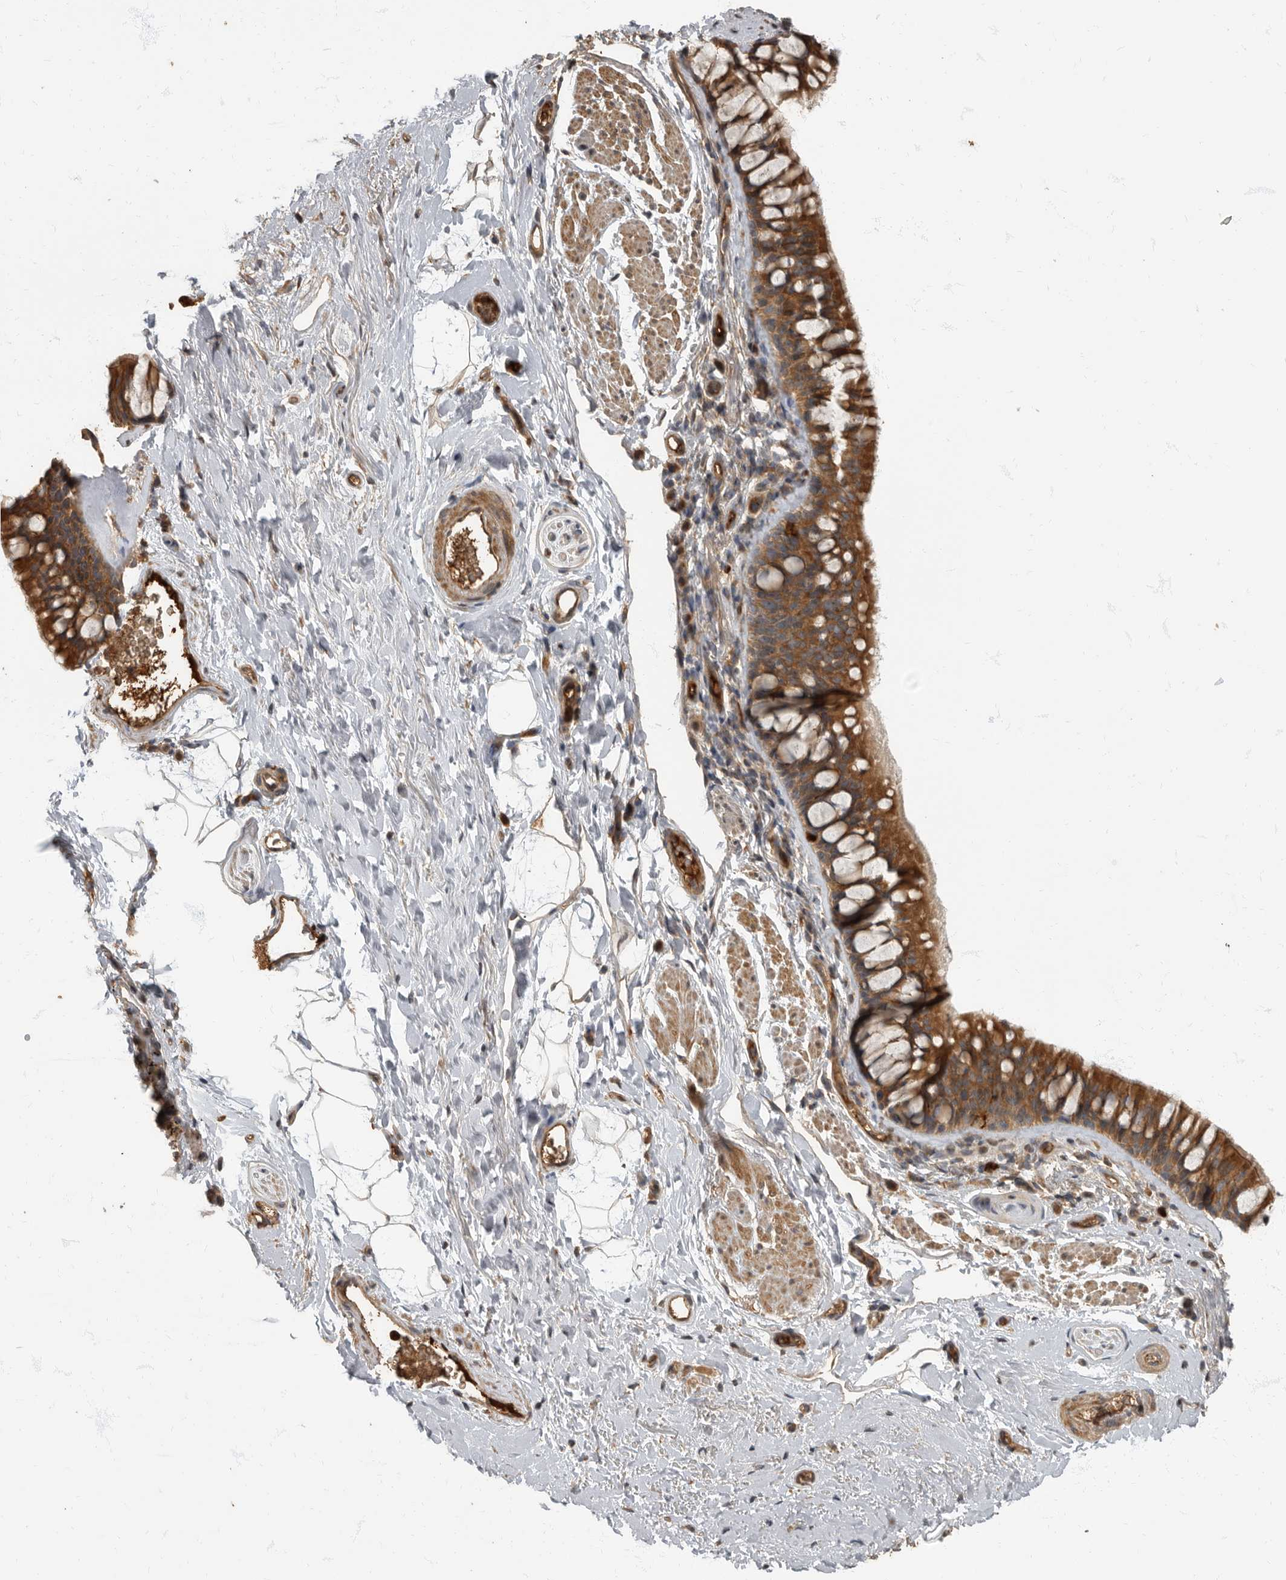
{"staining": {"intensity": "strong", "quantity": ">75%", "location": "cytoplasmic/membranous"}, "tissue": "bronchus", "cell_type": "Respiratory epithelial cells", "image_type": "normal", "snomed": [{"axis": "morphology", "description": "Normal tissue, NOS"}, {"axis": "topography", "description": "Cartilage tissue"}, {"axis": "topography", "description": "Bronchus"}], "caption": "IHC photomicrograph of normal human bronchus stained for a protein (brown), which displays high levels of strong cytoplasmic/membranous staining in approximately >75% of respiratory epithelial cells.", "gene": "DAAM1", "patient": {"sex": "female", "age": 53}}